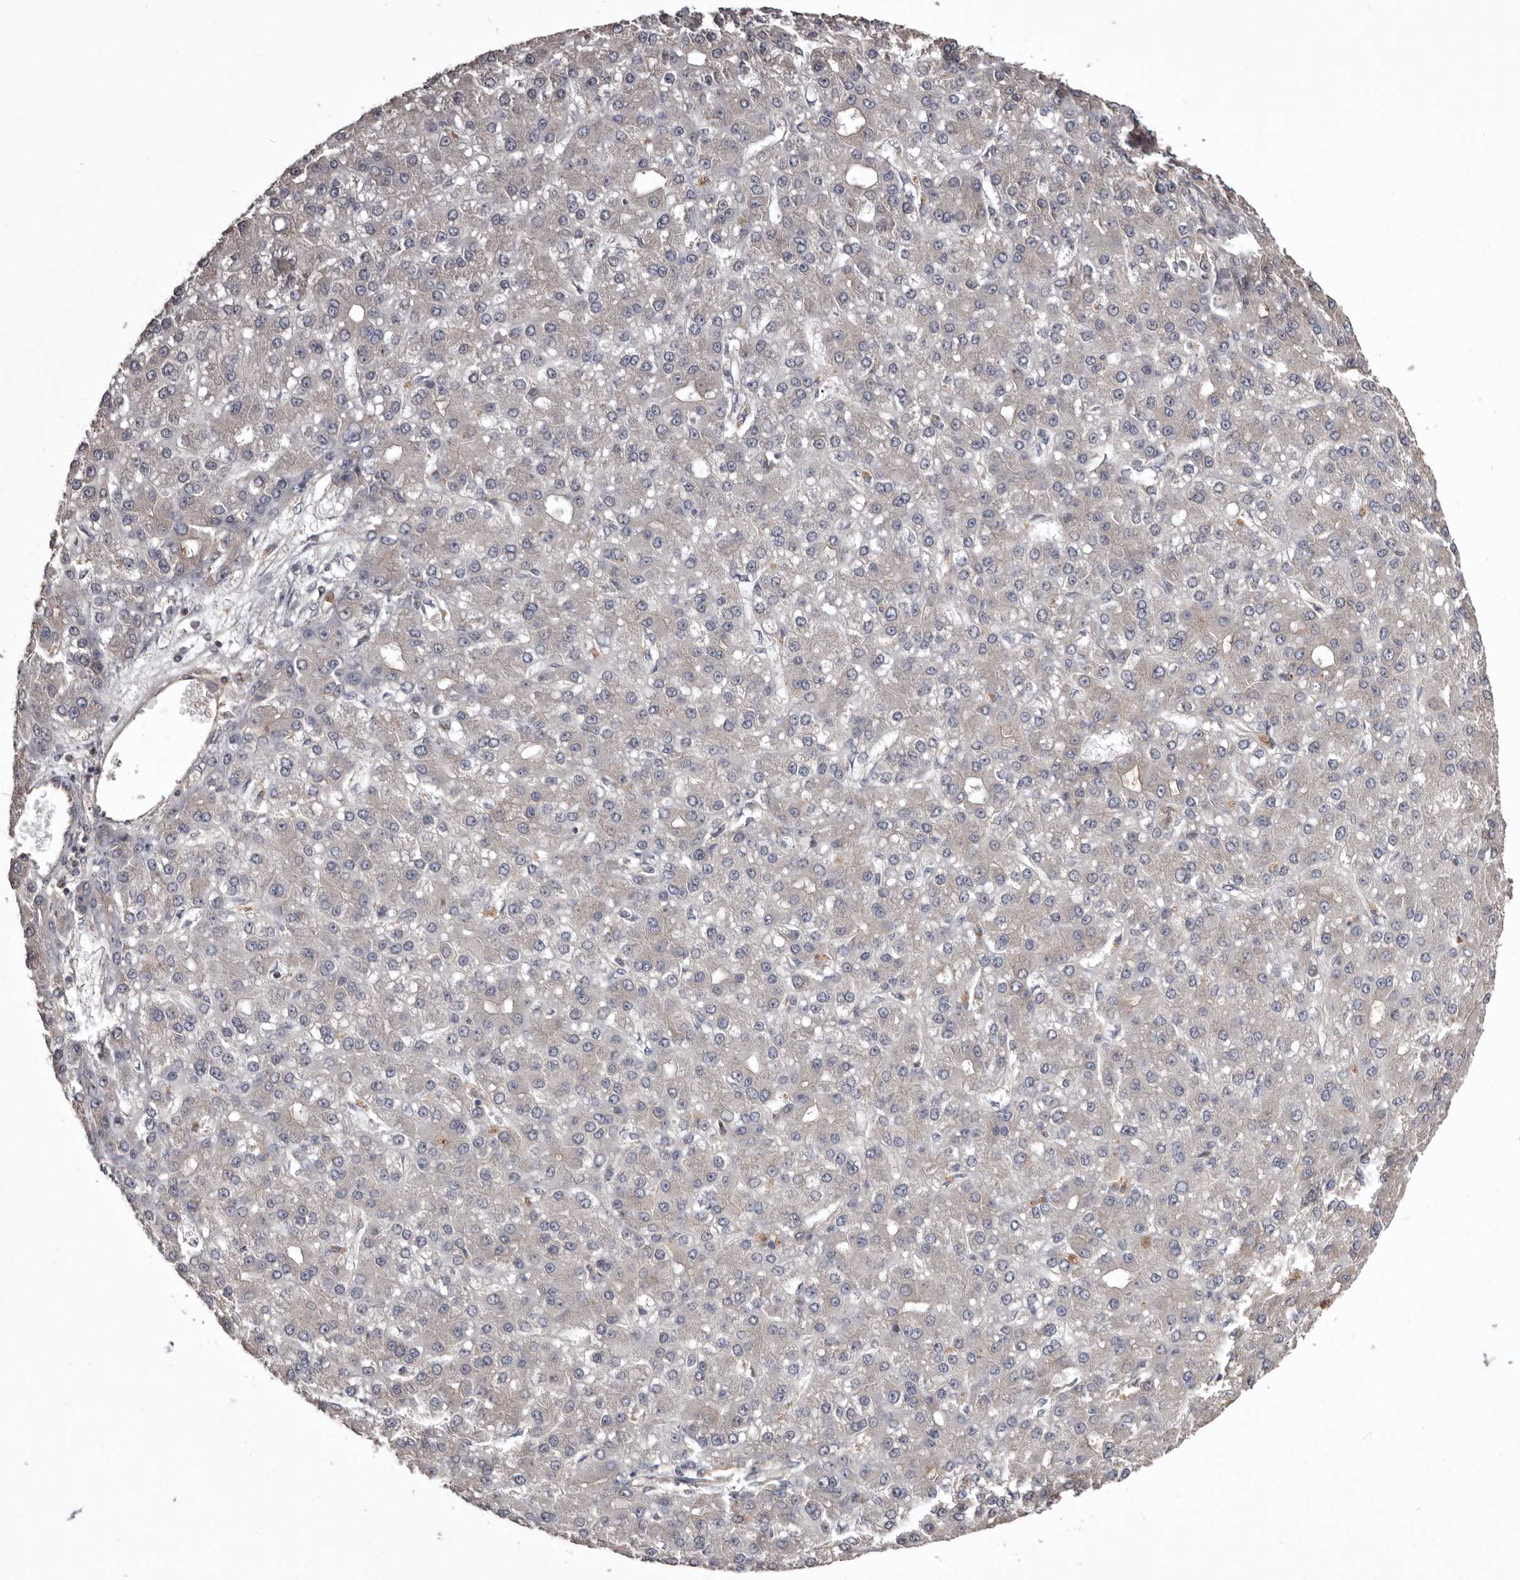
{"staining": {"intensity": "moderate", "quantity": "25%-75%", "location": "cytoplasmic/membranous"}, "tissue": "liver cancer", "cell_type": "Tumor cells", "image_type": "cancer", "snomed": [{"axis": "morphology", "description": "Carcinoma, Hepatocellular, NOS"}, {"axis": "topography", "description": "Liver"}], "caption": "A high-resolution histopathology image shows immunohistochemistry (IHC) staining of hepatocellular carcinoma (liver), which exhibits moderate cytoplasmic/membranous positivity in approximately 25%-75% of tumor cells.", "gene": "DARS1", "patient": {"sex": "male", "age": 67}}